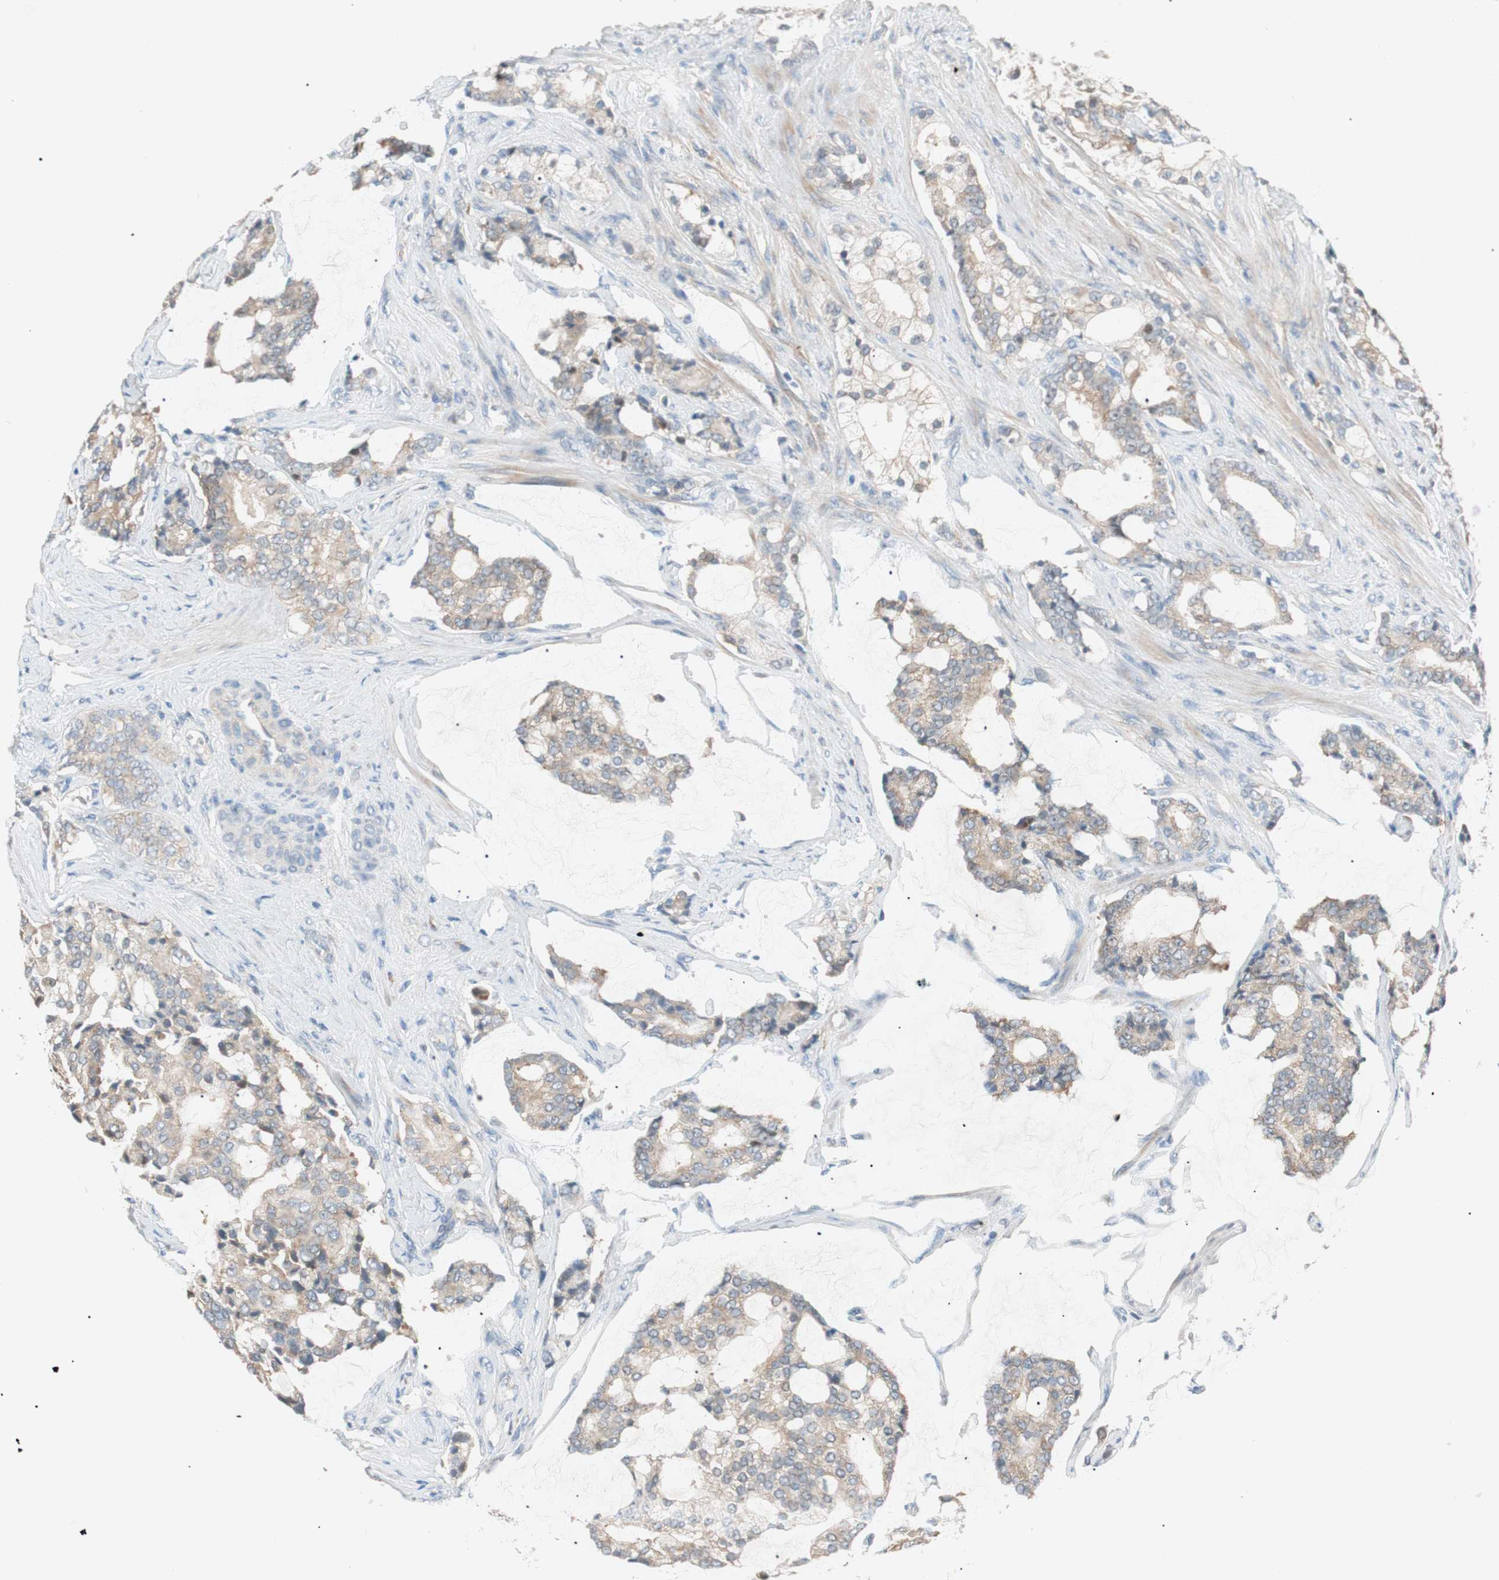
{"staining": {"intensity": "weak", "quantity": ">75%", "location": "cytoplasmic/membranous"}, "tissue": "prostate cancer", "cell_type": "Tumor cells", "image_type": "cancer", "snomed": [{"axis": "morphology", "description": "Adenocarcinoma, Low grade"}, {"axis": "topography", "description": "Prostate"}], "caption": "Adenocarcinoma (low-grade) (prostate) tissue shows weak cytoplasmic/membranous expression in approximately >75% of tumor cells The staining was performed using DAB to visualize the protein expression in brown, while the nuclei were stained in blue with hematoxylin (Magnification: 20x).", "gene": "PCK1", "patient": {"sex": "male", "age": 58}}